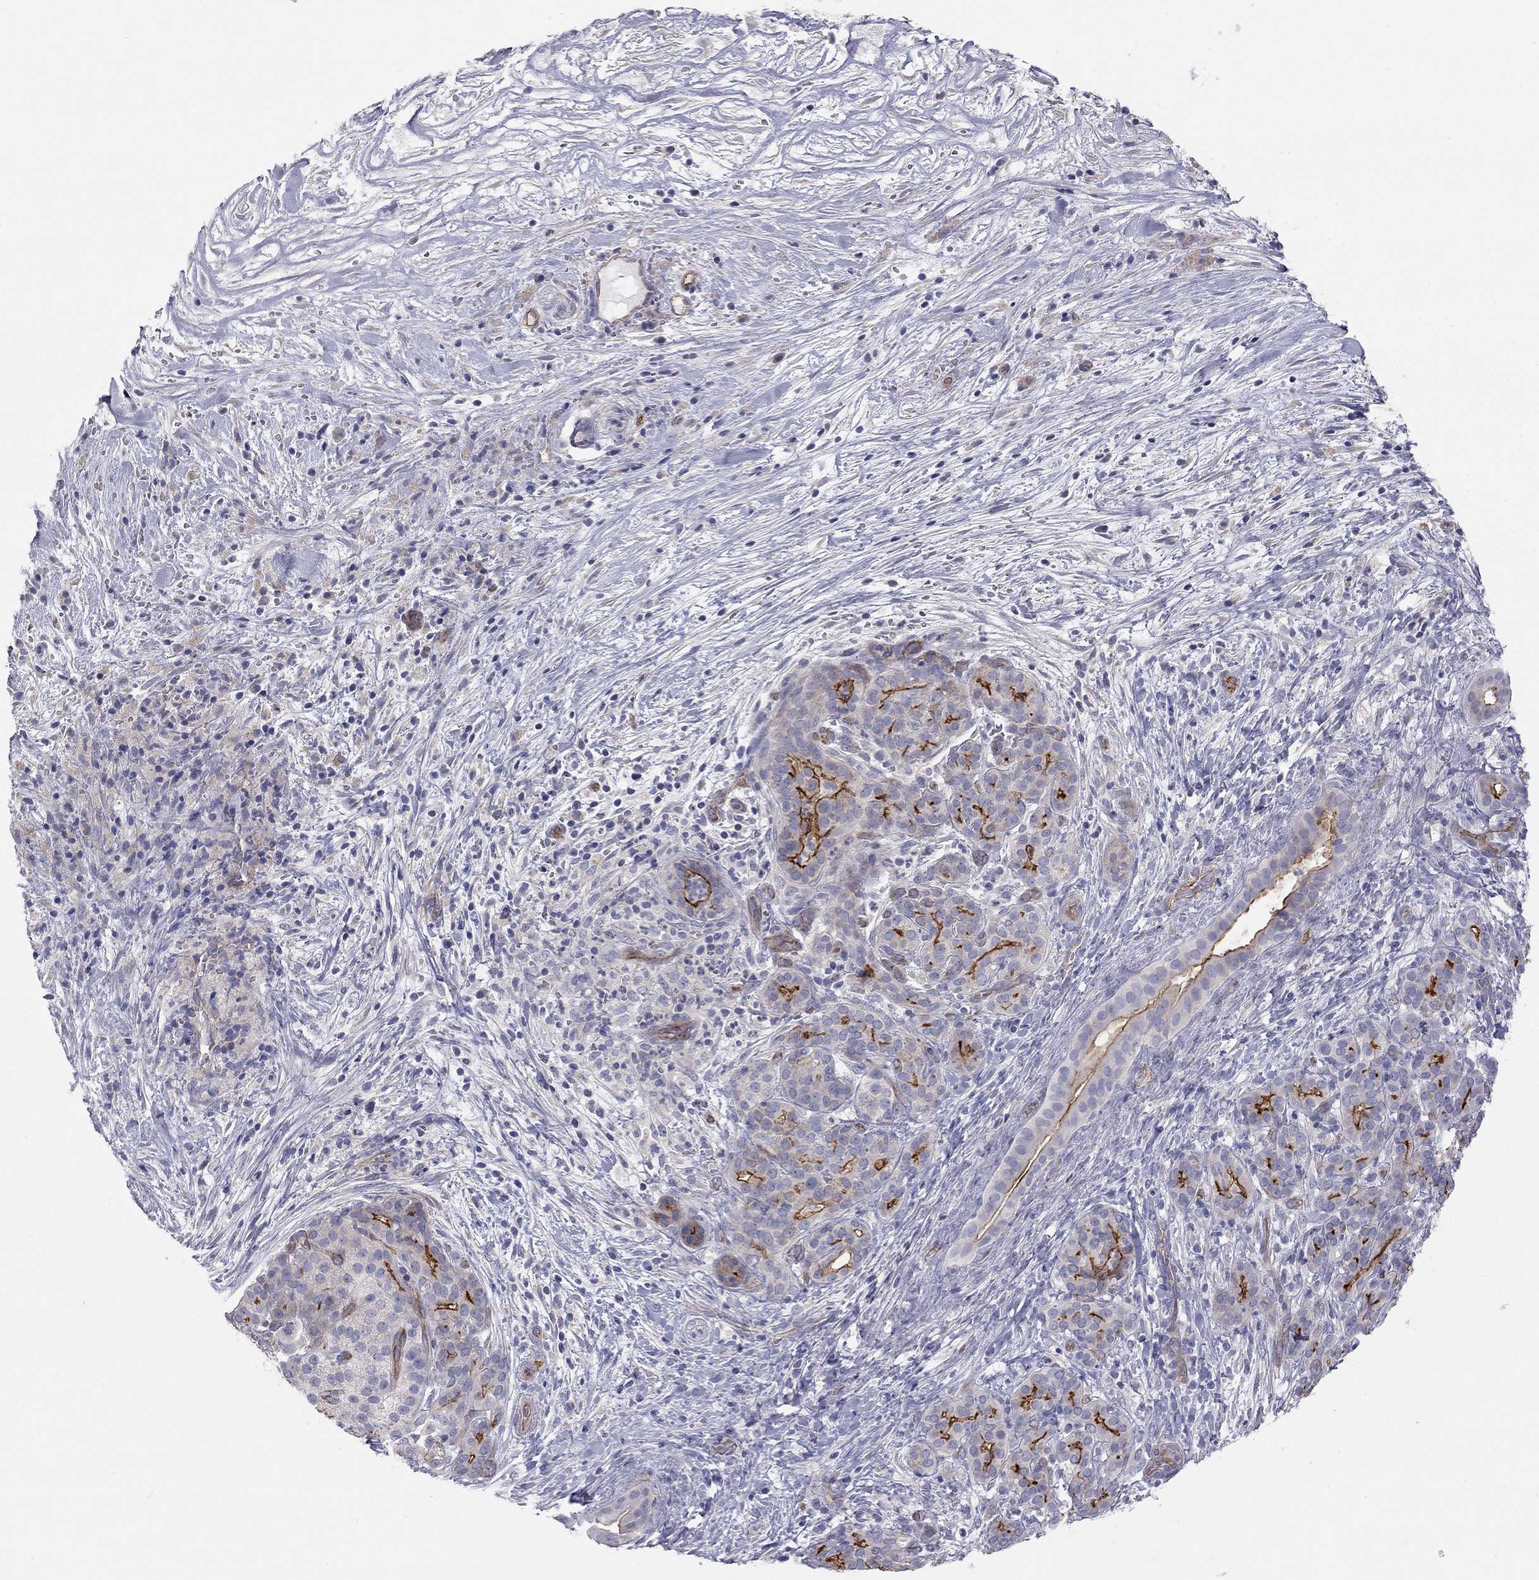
{"staining": {"intensity": "strong", "quantity": "25%-75%", "location": "cytoplasmic/membranous"}, "tissue": "pancreatic cancer", "cell_type": "Tumor cells", "image_type": "cancer", "snomed": [{"axis": "morphology", "description": "Adenocarcinoma, NOS"}, {"axis": "topography", "description": "Pancreas"}], "caption": "Tumor cells demonstrate strong cytoplasmic/membranous positivity in approximately 25%-75% of cells in pancreatic adenocarcinoma.", "gene": "GPRC5B", "patient": {"sex": "male", "age": 44}}